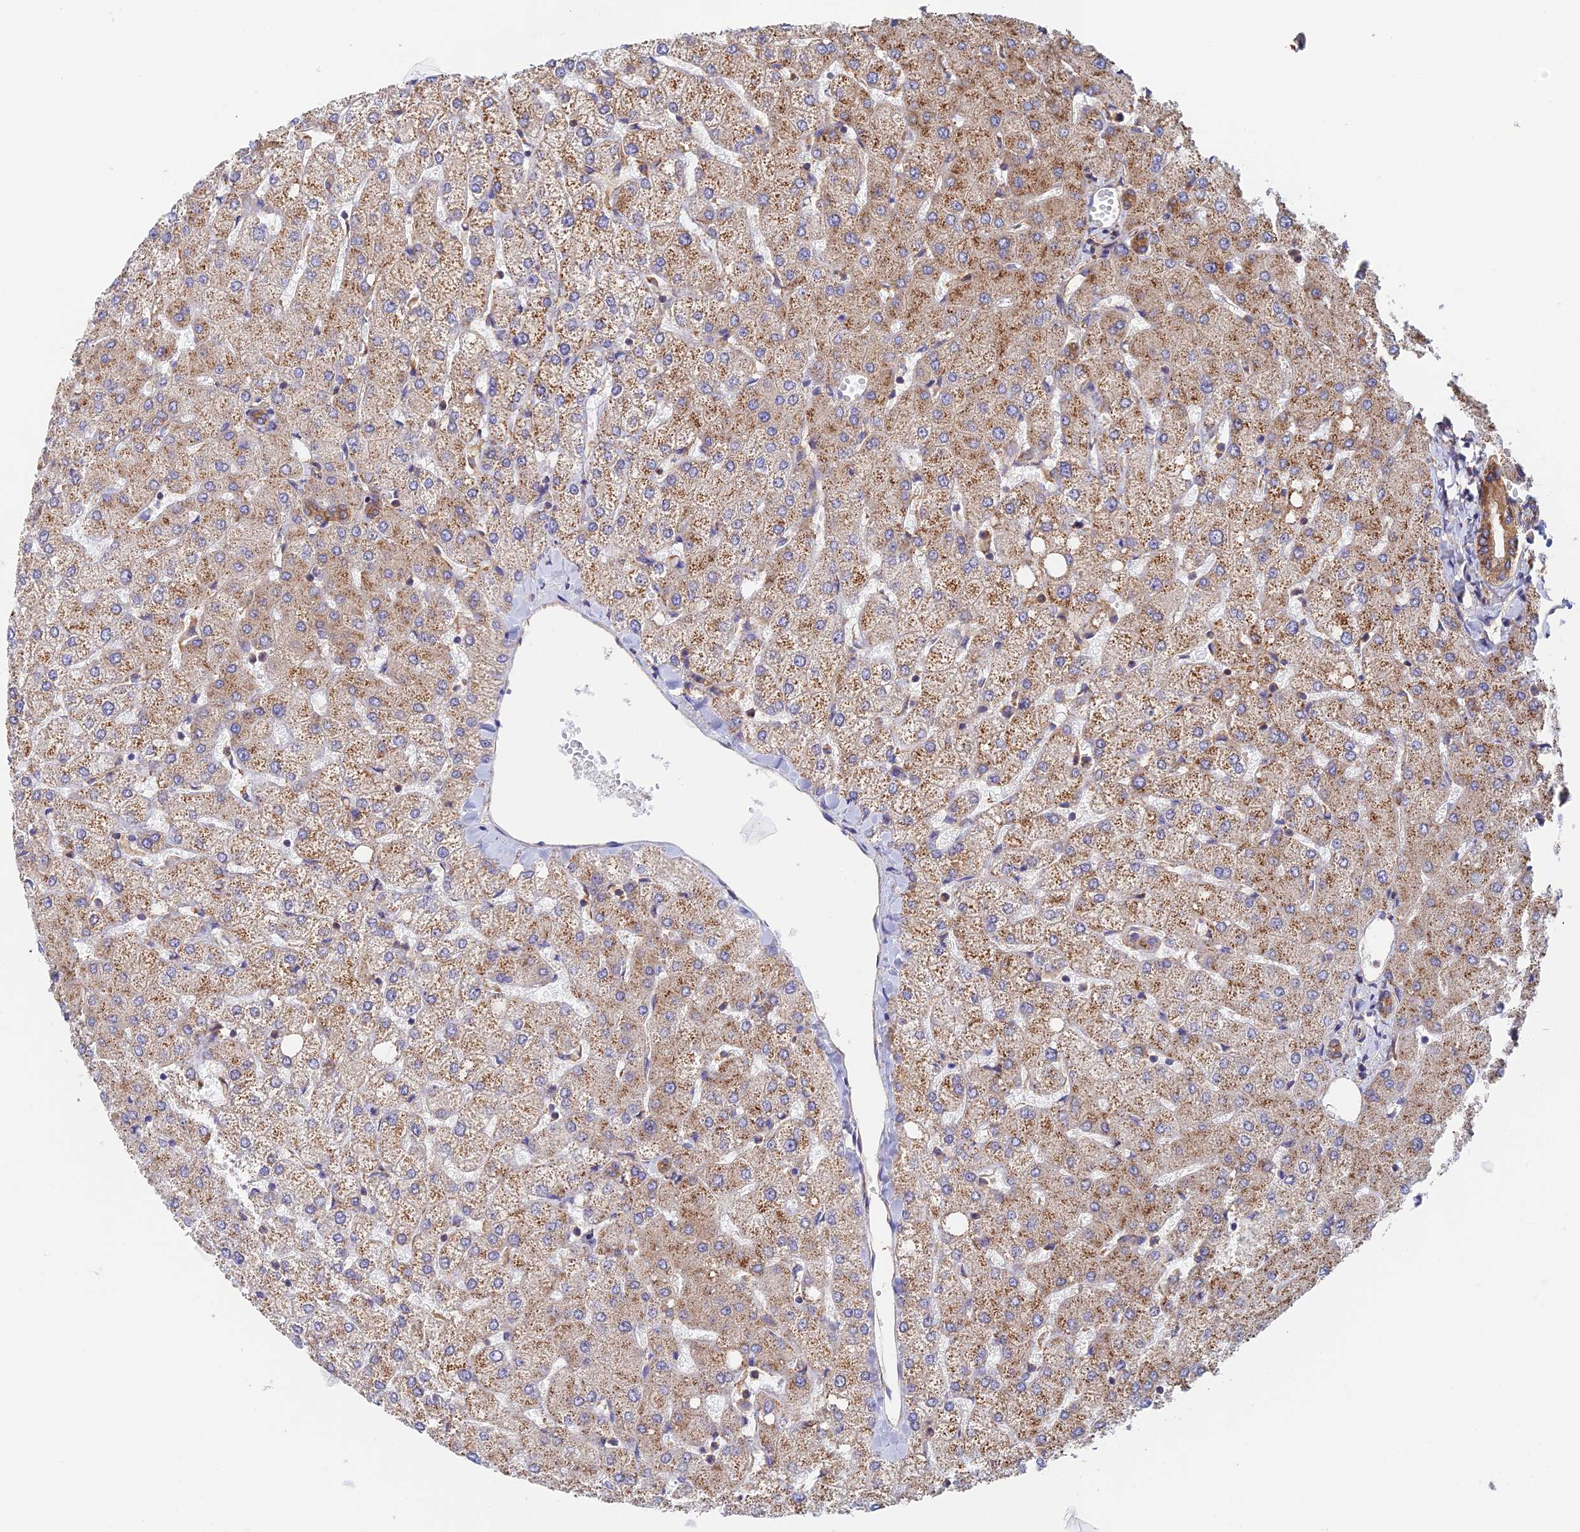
{"staining": {"intensity": "weak", "quantity": ">75%", "location": "cytoplasmic/membranous"}, "tissue": "liver", "cell_type": "Cholangiocytes", "image_type": "normal", "snomed": [{"axis": "morphology", "description": "Normal tissue, NOS"}, {"axis": "topography", "description": "Liver"}], "caption": "Immunohistochemistry (IHC) photomicrograph of normal liver stained for a protein (brown), which reveals low levels of weak cytoplasmic/membranous expression in about >75% of cholangiocytes.", "gene": "DCTN2", "patient": {"sex": "female", "age": 54}}